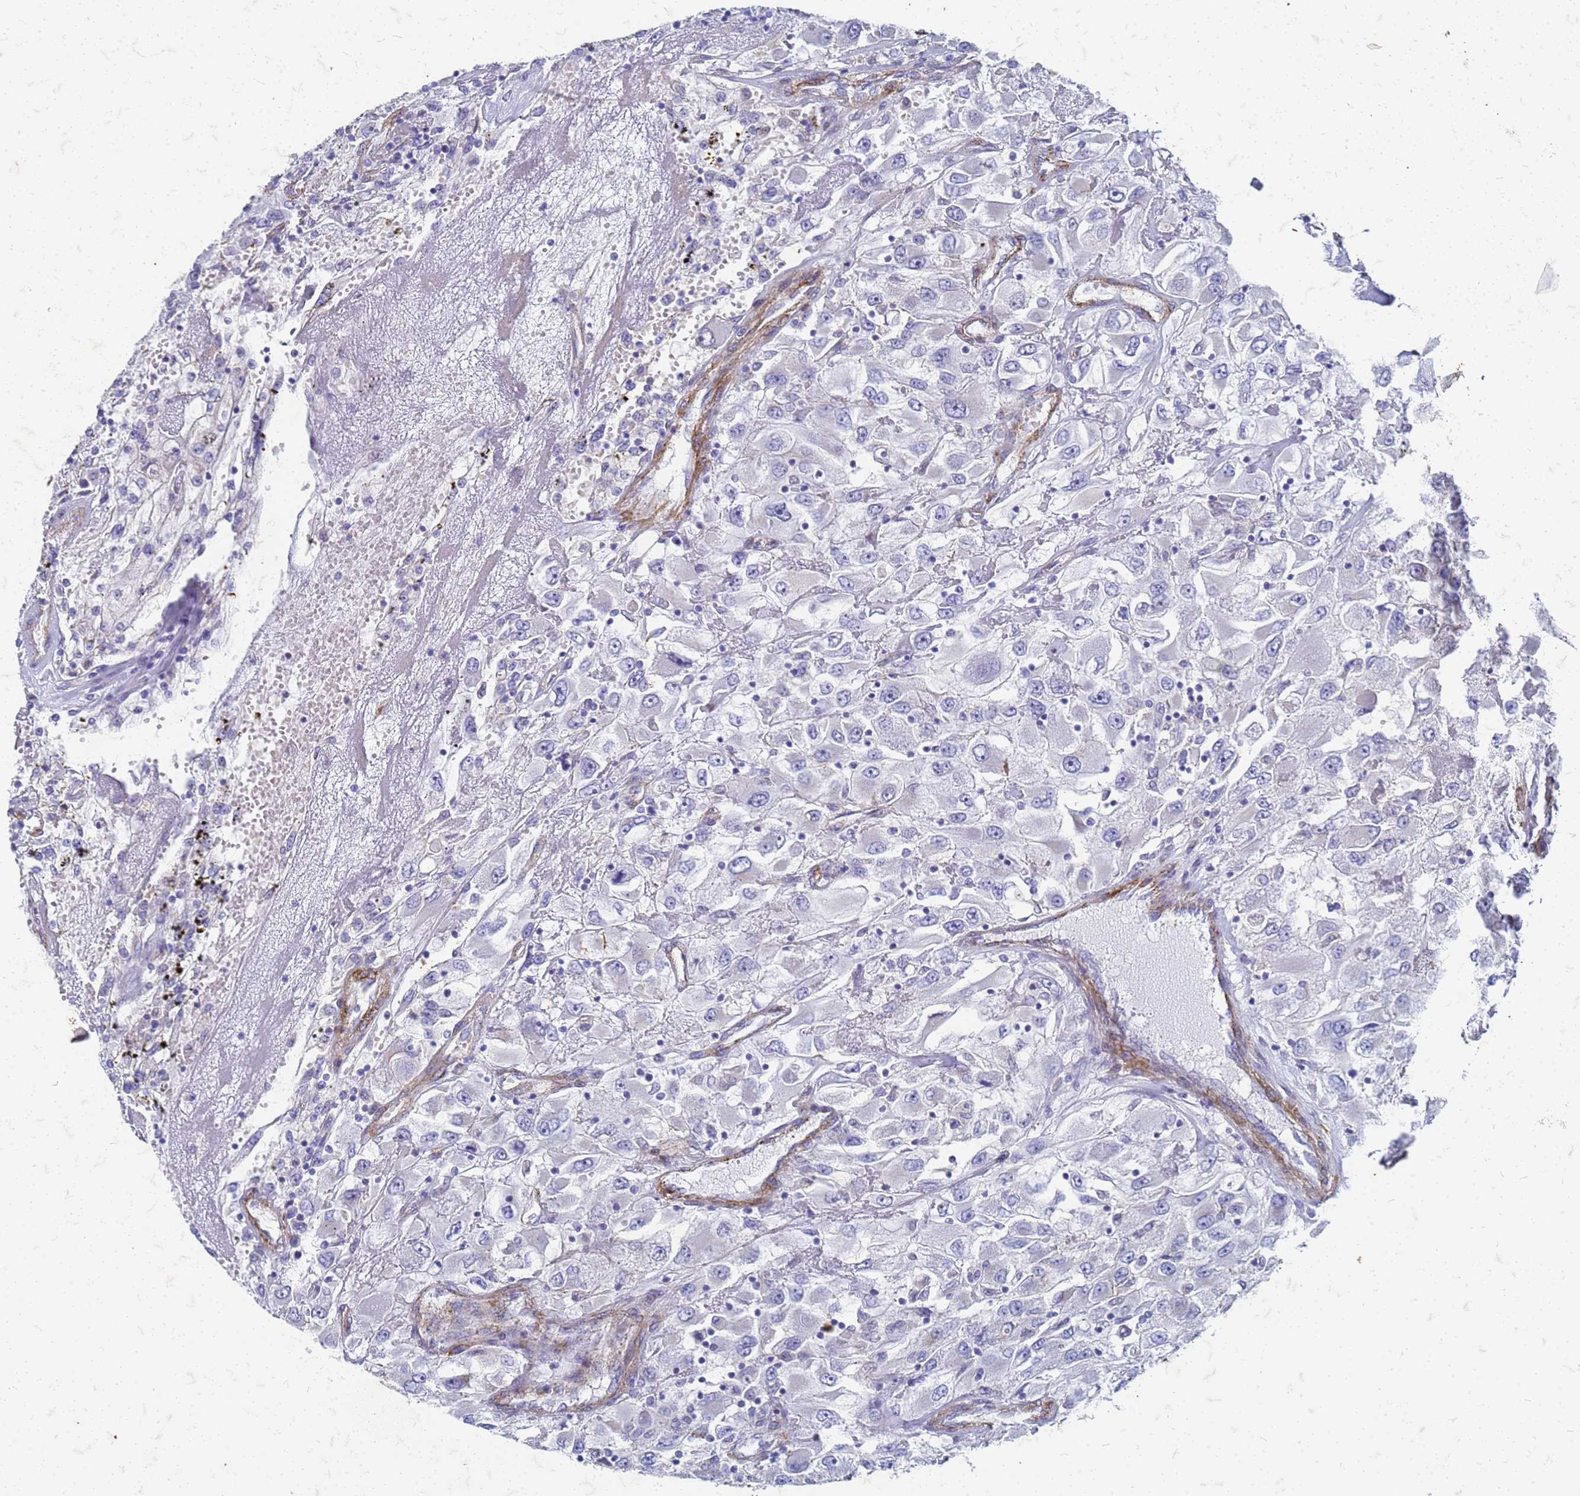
{"staining": {"intensity": "negative", "quantity": "none", "location": "none"}, "tissue": "renal cancer", "cell_type": "Tumor cells", "image_type": "cancer", "snomed": [{"axis": "morphology", "description": "Adenocarcinoma, NOS"}, {"axis": "topography", "description": "Kidney"}], "caption": "There is no significant staining in tumor cells of adenocarcinoma (renal).", "gene": "TRIM64B", "patient": {"sex": "female", "age": 52}}